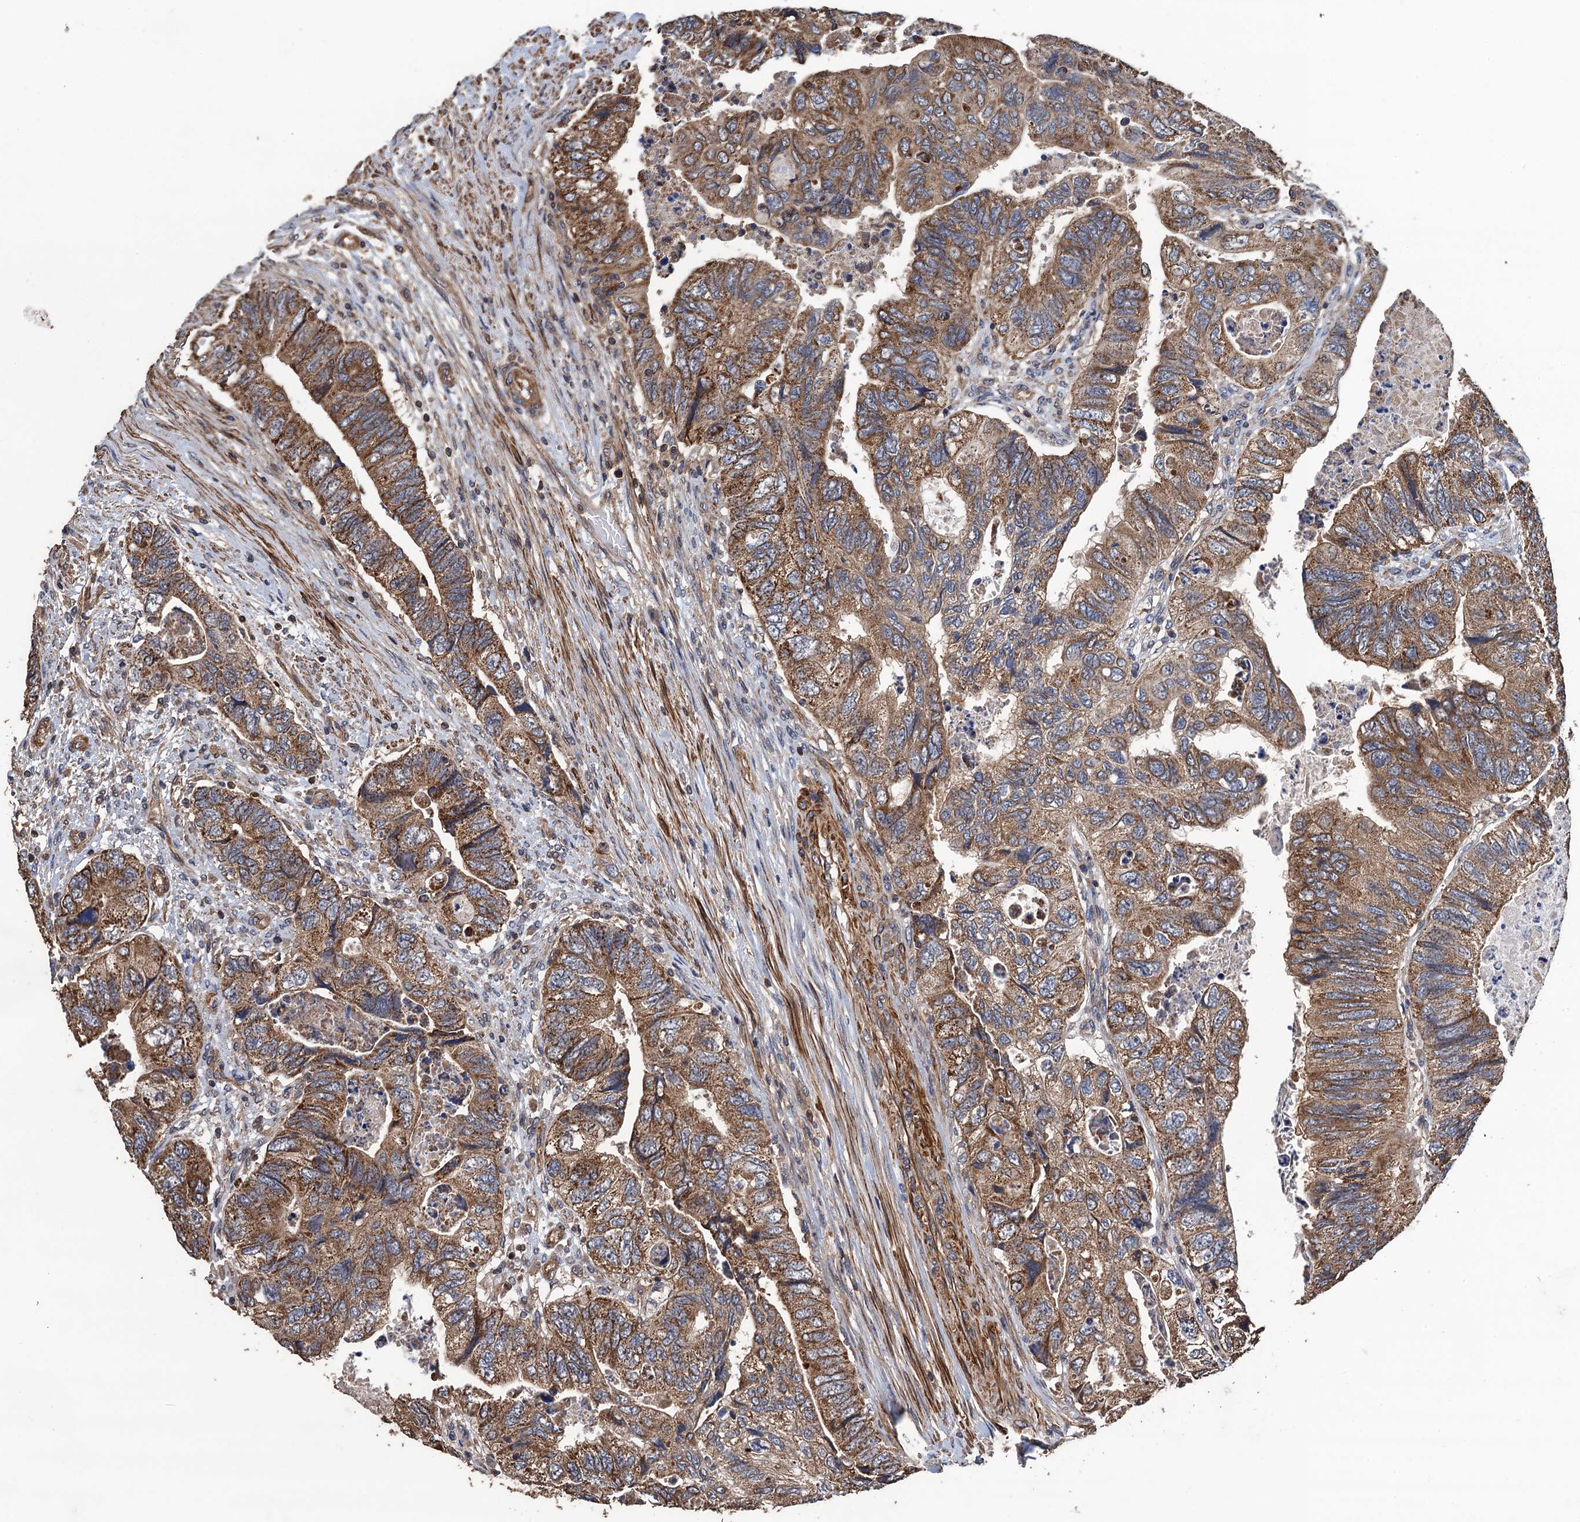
{"staining": {"intensity": "moderate", "quantity": ">75%", "location": "cytoplasmic/membranous"}, "tissue": "colorectal cancer", "cell_type": "Tumor cells", "image_type": "cancer", "snomed": [{"axis": "morphology", "description": "Adenocarcinoma, NOS"}, {"axis": "topography", "description": "Rectum"}], "caption": "Moderate cytoplasmic/membranous protein staining is appreciated in about >75% of tumor cells in colorectal adenocarcinoma. Using DAB (3,3'-diaminobenzidine) (brown) and hematoxylin (blue) stains, captured at high magnification using brightfield microscopy.", "gene": "PPP4R1", "patient": {"sex": "male", "age": 63}}